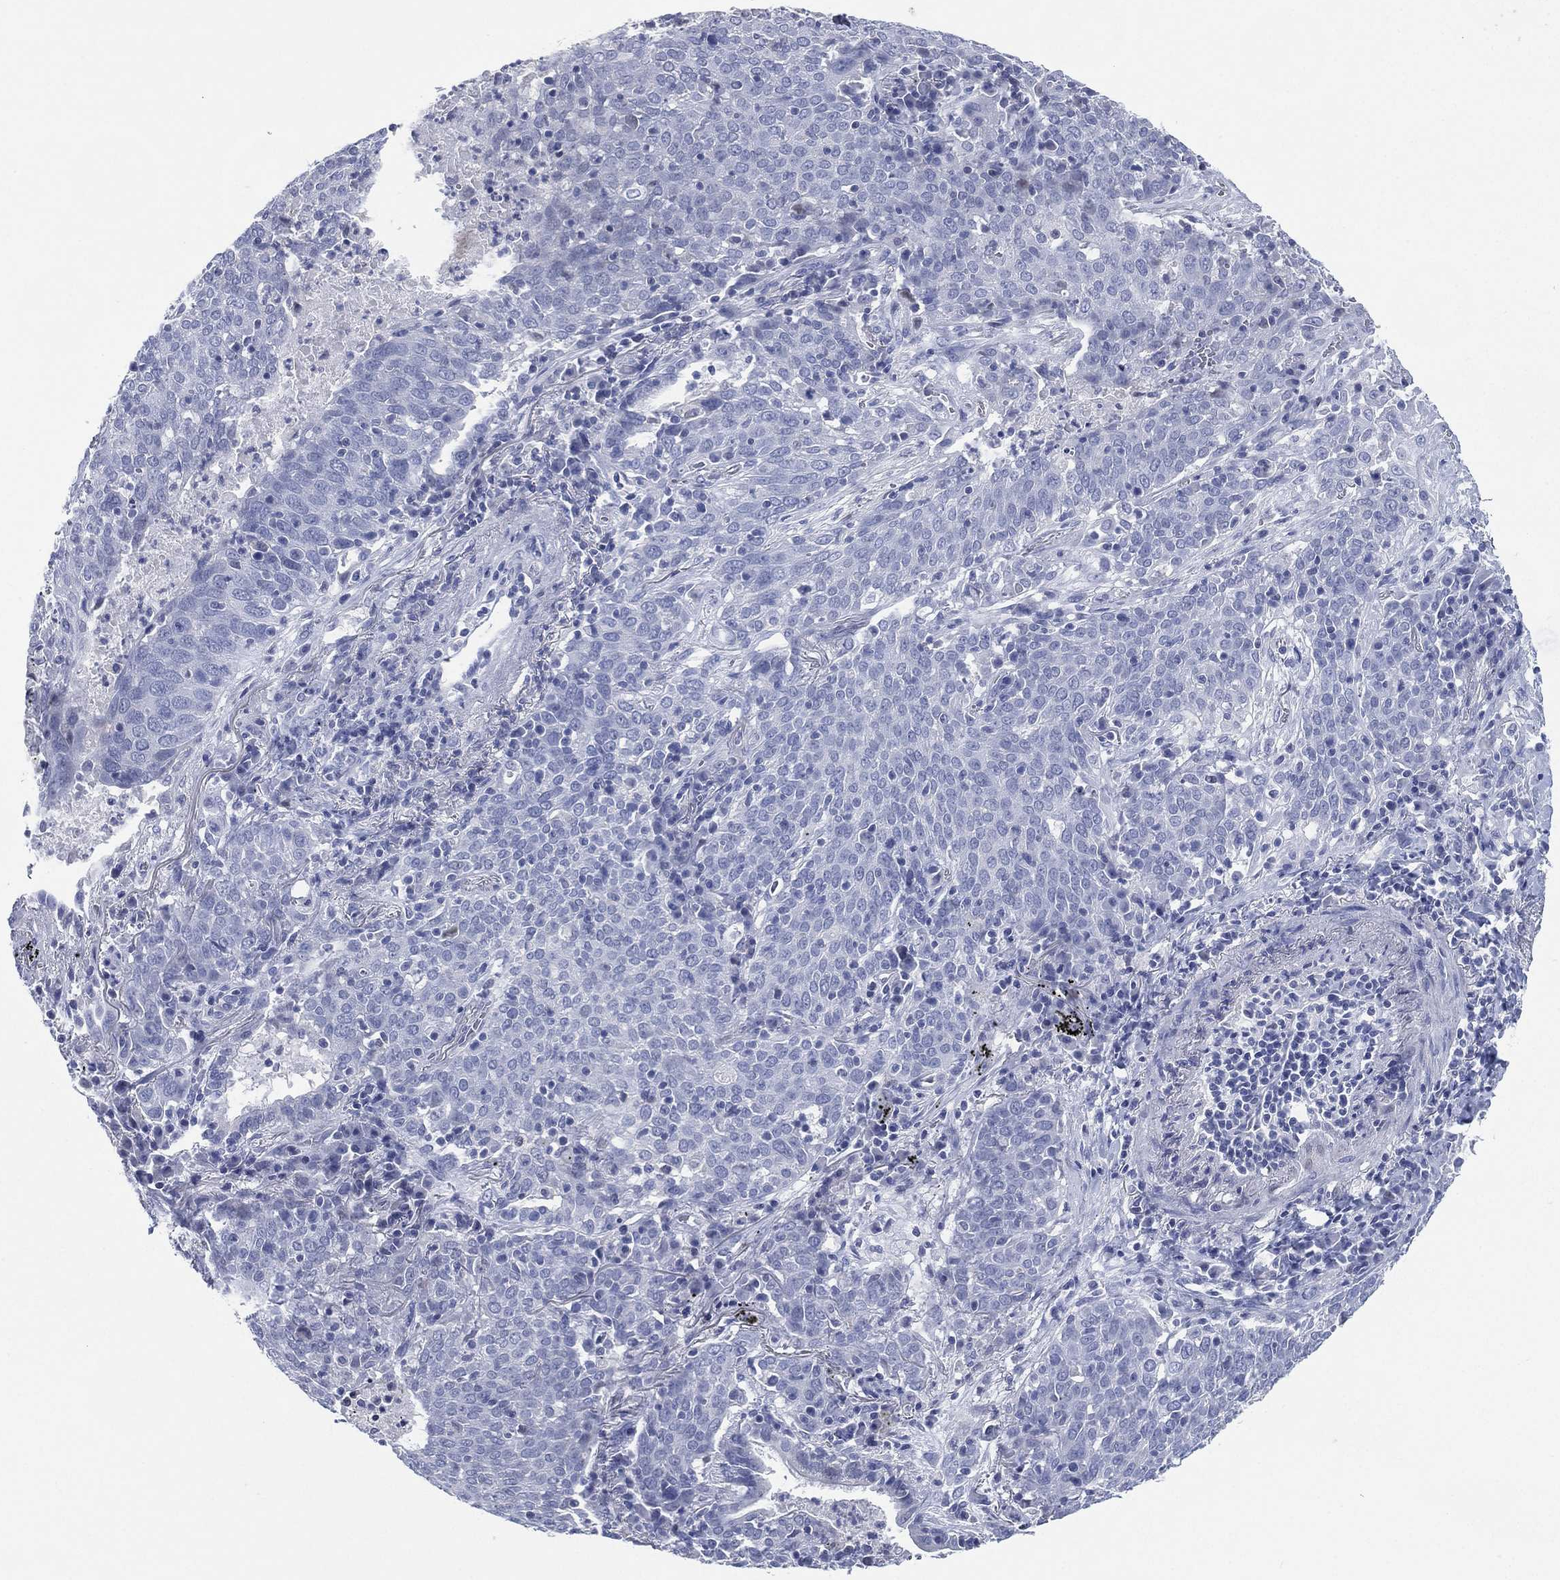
{"staining": {"intensity": "negative", "quantity": "none", "location": "none"}, "tissue": "lung cancer", "cell_type": "Tumor cells", "image_type": "cancer", "snomed": [{"axis": "morphology", "description": "Squamous cell carcinoma, NOS"}, {"axis": "topography", "description": "Lung"}], "caption": "Immunohistochemical staining of lung squamous cell carcinoma displays no significant positivity in tumor cells. The staining was performed using DAB to visualize the protein expression in brown, while the nuclei were stained in blue with hematoxylin (Magnification: 20x).", "gene": "TMEM247", "patient": {"sex": "male", "age": 82}}